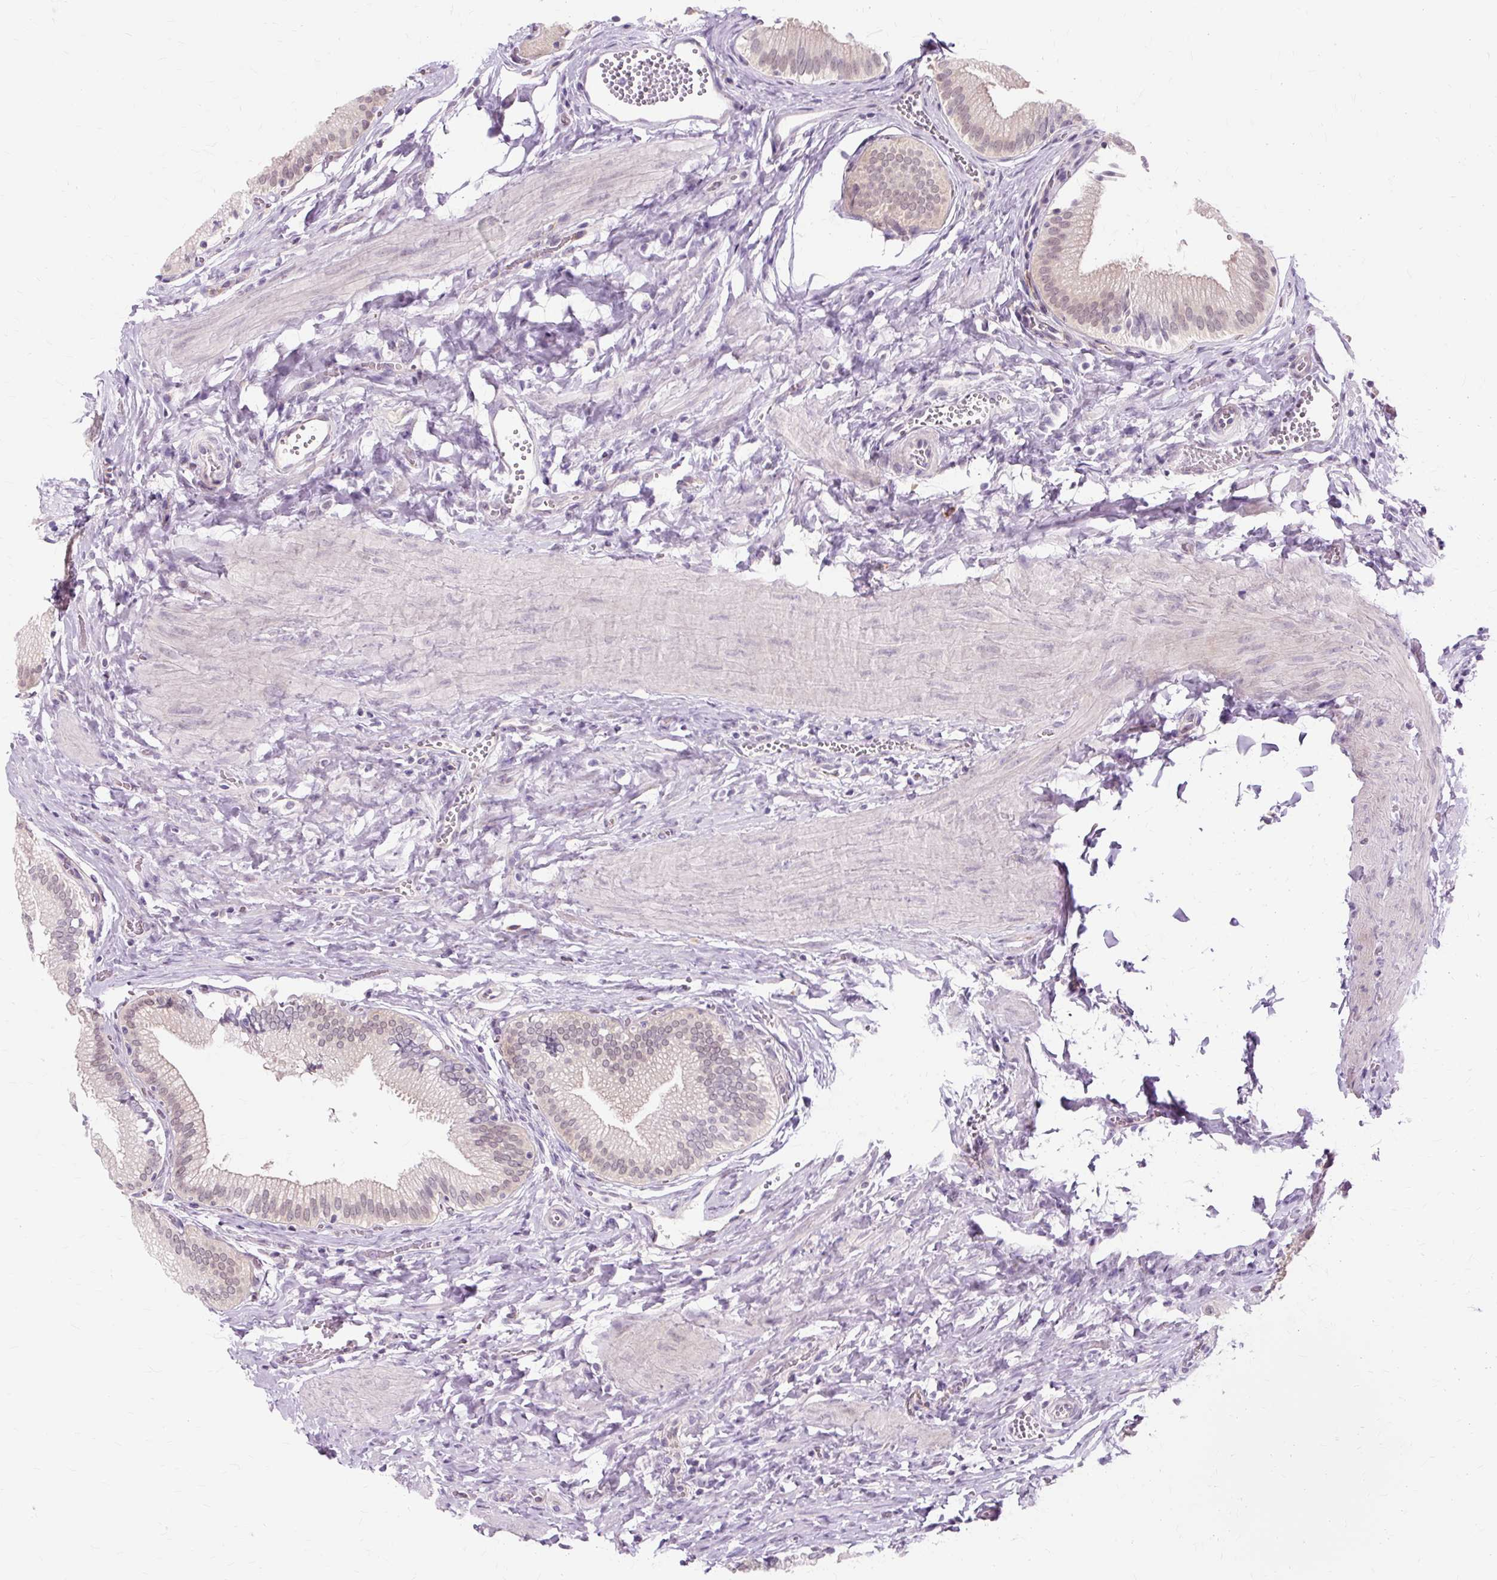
{"staining": {"intensity": "weak", "quantity": "25%-75%", "location": "cytoplasmic/membranous,nuclear"}, "tissue": "gallbladder", "cell_type": "Glandular cells", "image_type": "normal", "snomed": [{"axis": "morphology", "description": "Normal tissue, NOS"}, {"axis": "topography", "description": "Gallbladder"}, {"axis": "topography", "description": "Peripheral nerve tissue"}], "caption": "Benign gallbladder was stained to show a protein in brown. There is low levels of weak cytoplasmic/membranous,nuclear positivity in about 25%-75% of glandular cells. Immunohistochemistry (ihc) stains the protein in brown and the nuclei are stained blue.", "gene": "ZNF35", "patient": {"sex": "male", "age": 17}}